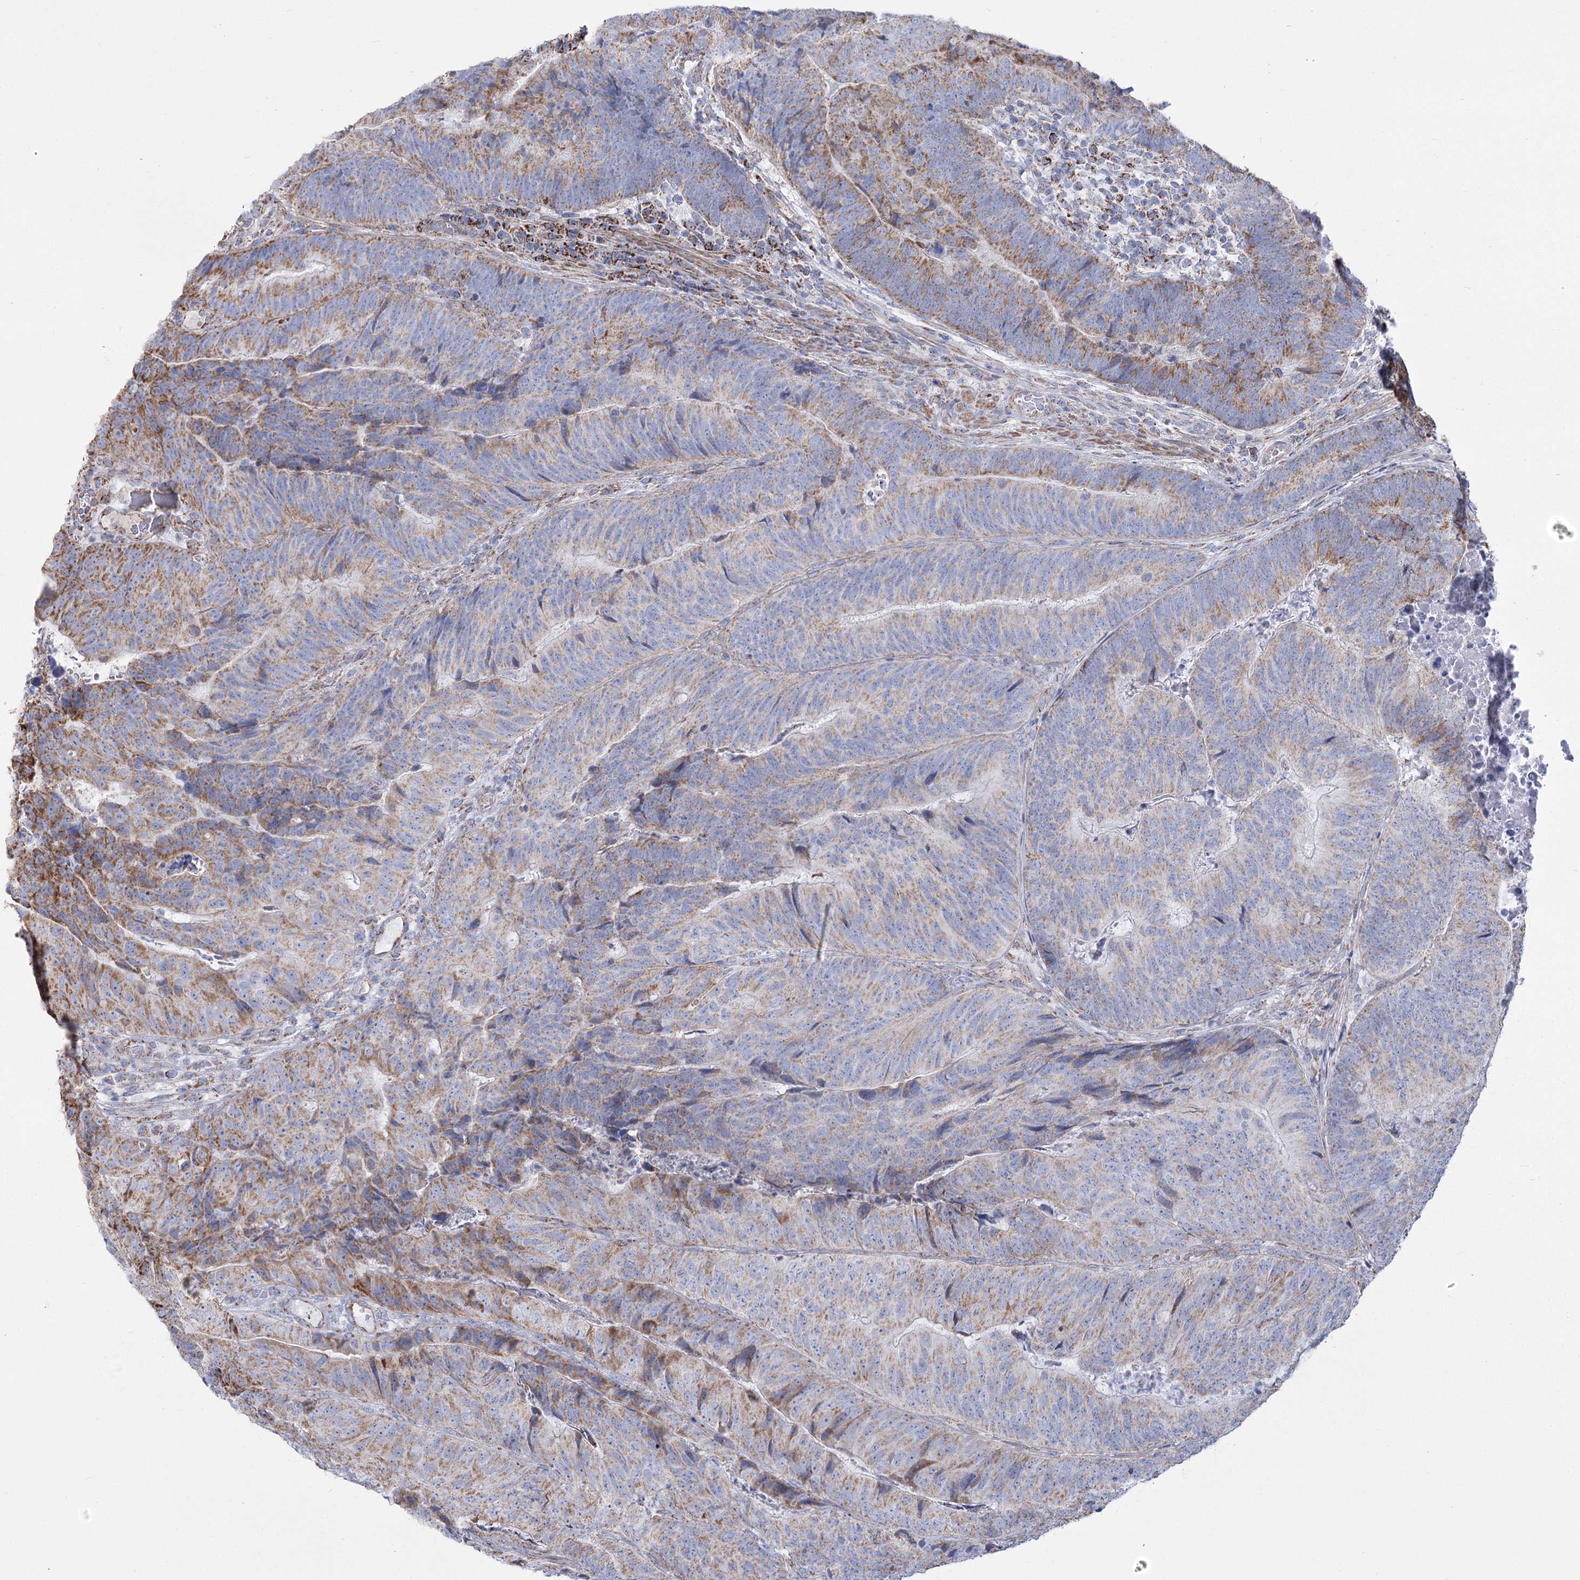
{"staining": {"intensity": "moderate", "quantity": "25%-75%", "location": "cytoplasmic/membranous"}, "tissue": "colorectal cancer", "cell_type": "Tumor cells", "image_type": "cancer", "snomed": [{"axis": "morphology", "description": "Adenocarcinoma, NOS"}, {"axis": "topography", "description": "Colon"}], "caption": "DAB (3,3'-diaminobenzidine) immunohistochemical staining of adenocarcinoma (colorectal) reveals moderate cytoplasmic/membranous protein positivity in about 25%-75% of tumor cells.", "gene": "PDHB", "patient": {"sex": "female", "age": 67}}